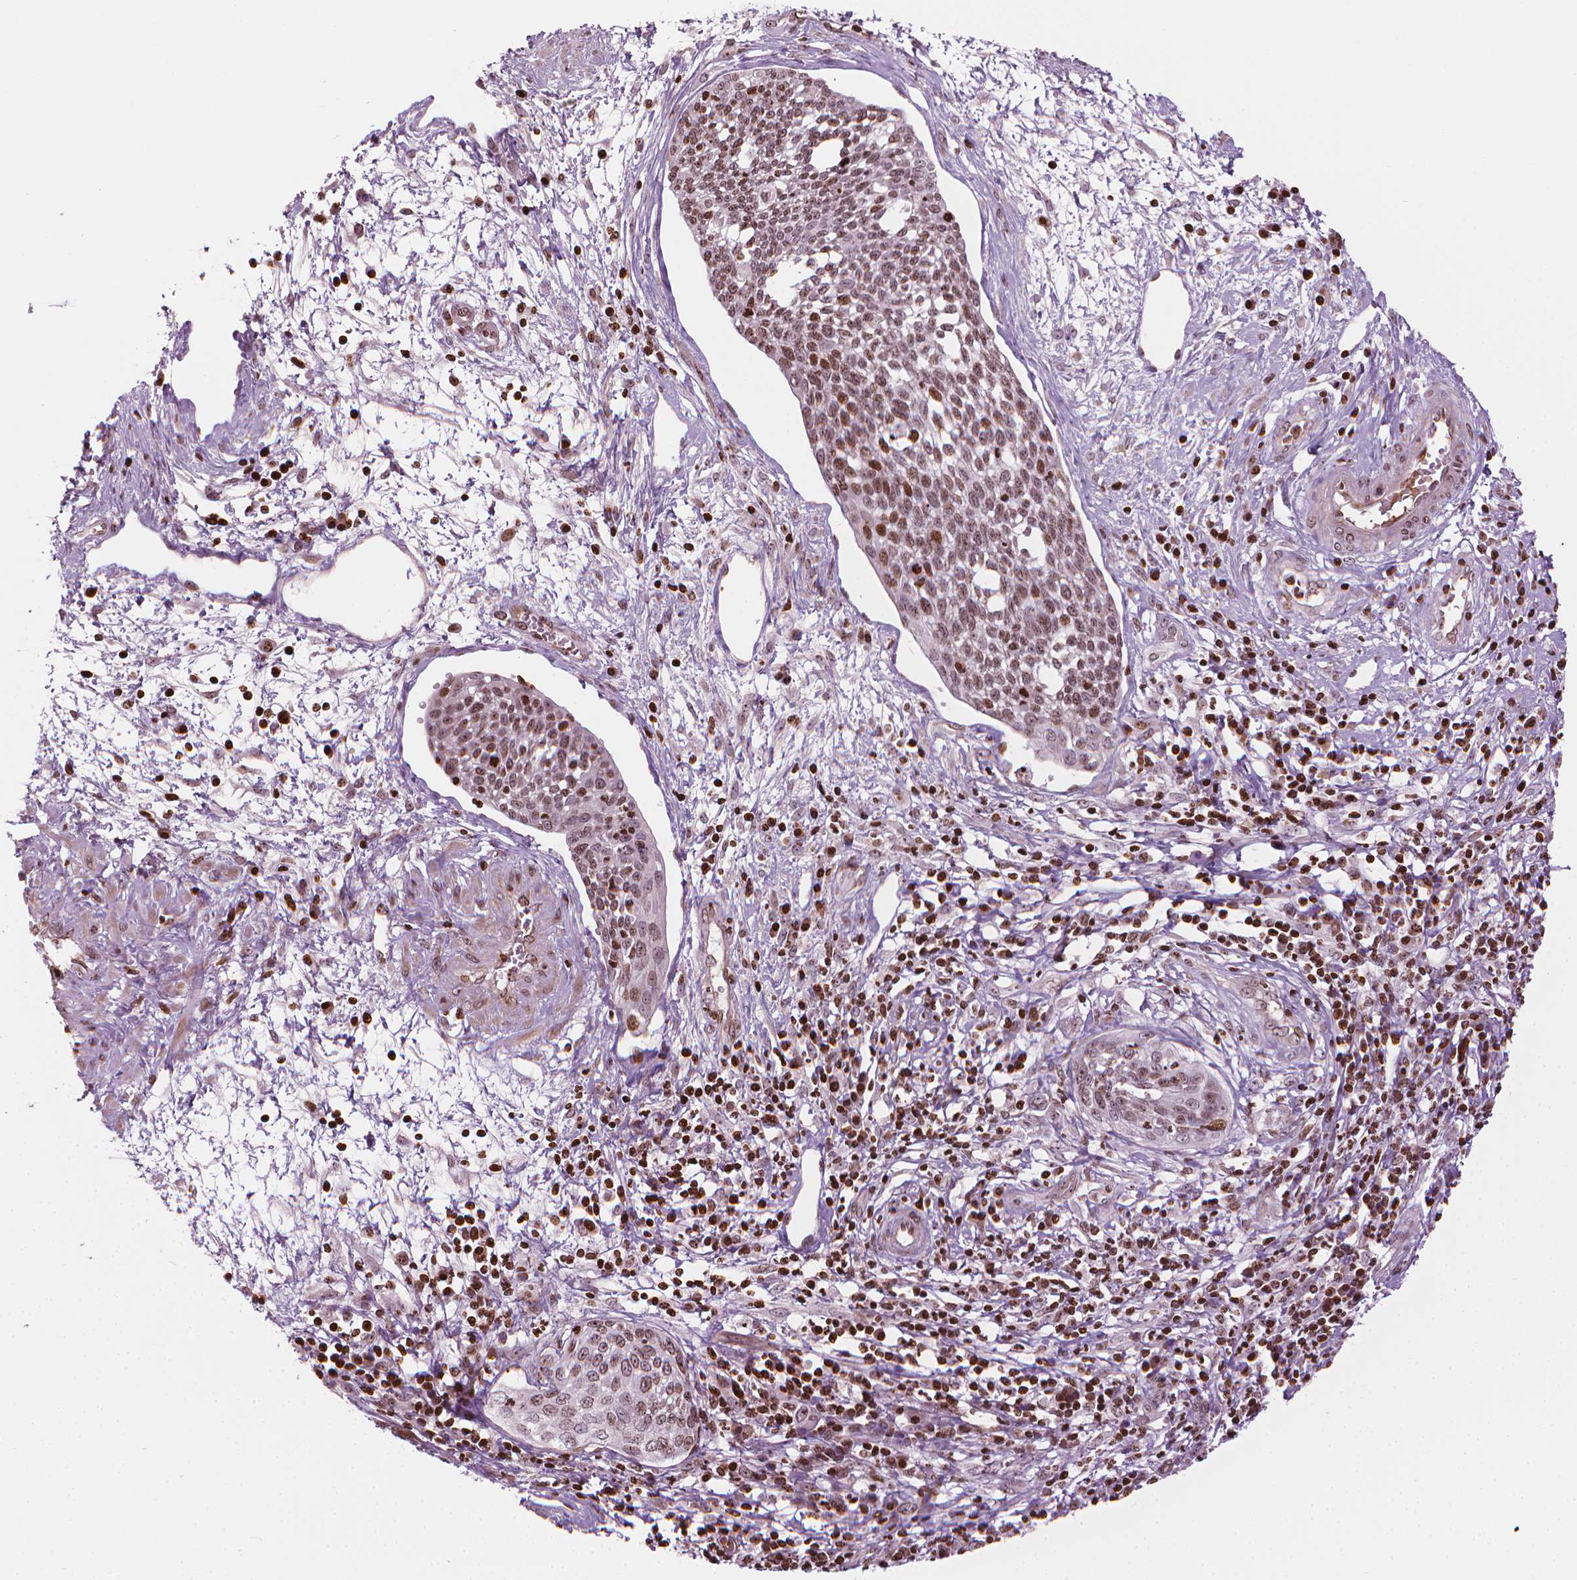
{"staining": {"intensity": "moderate", "quantity": ">75%", "location": "nuclear"}, "tissue": "cervical cancer", "cell_type": "Tumor cells", "image_type": "cancer", "snomed": [{"axis": "morphology", "description": "Squamous cell carcinoma, NOS"}, {"axis": "topography", "description": "Cervix"}], "caption": "Tumor cells demonstrate medium levels of moderate nuclear positivity in approximately >75% of cells in human cervical squamous cell carcinoma.", "gene": "PIP4K2A", "patient": {"sex": "female", "age": 34}}